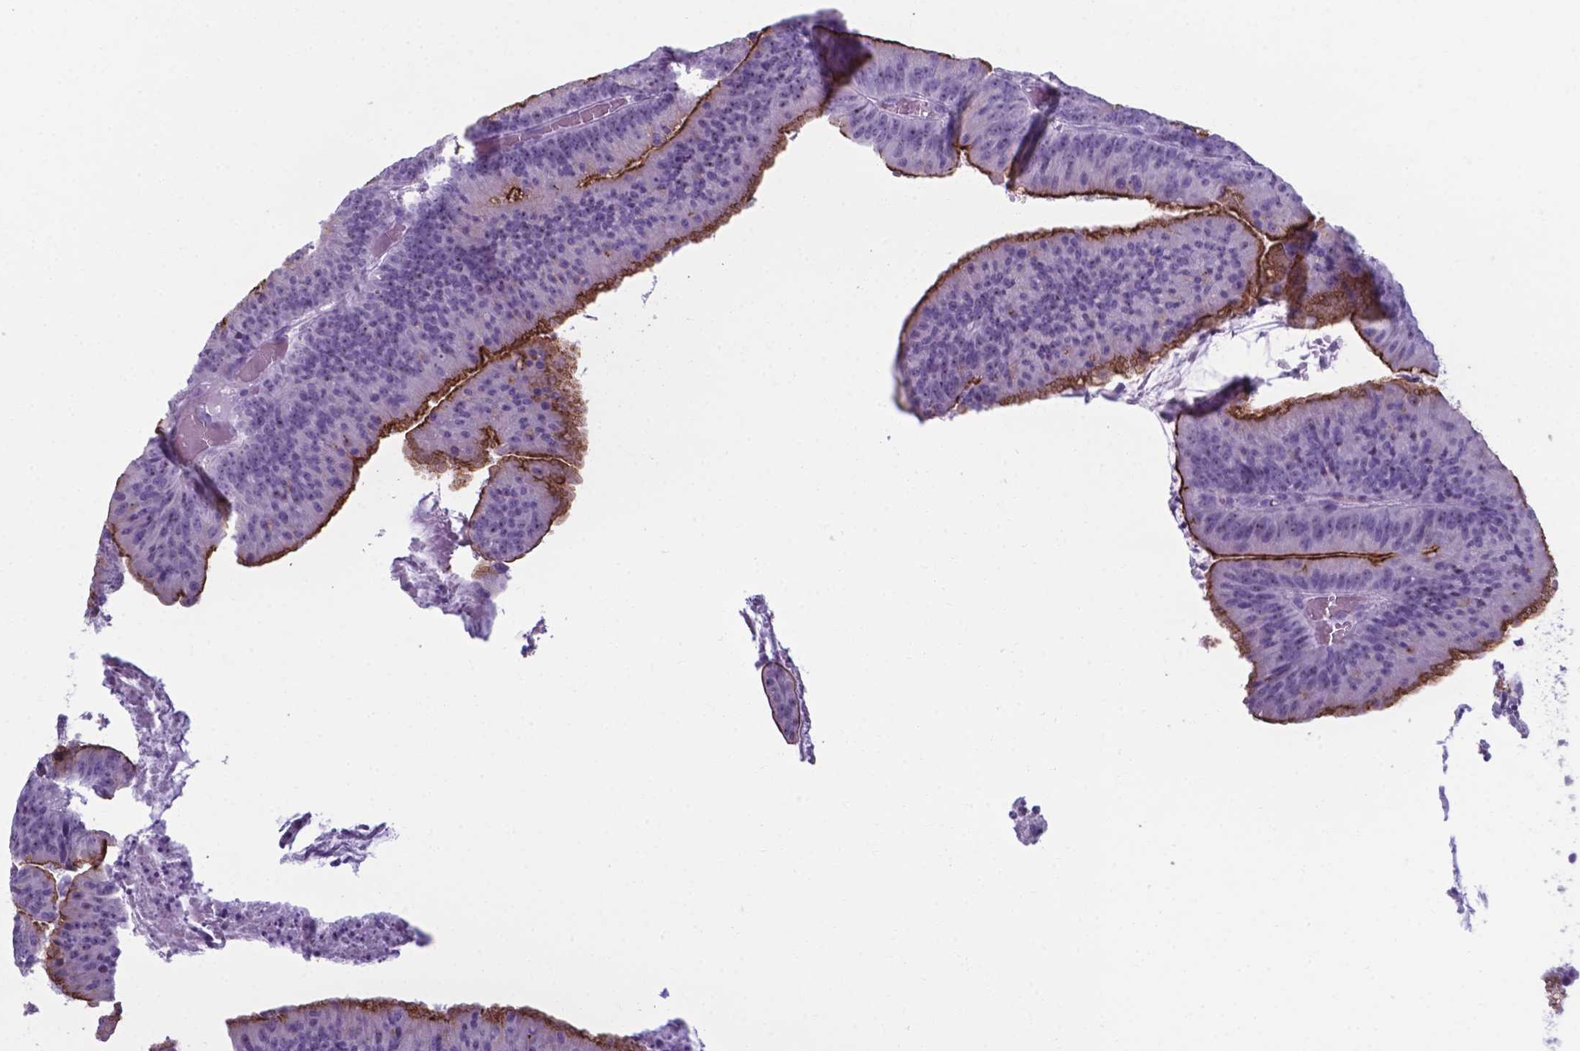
{"staining": {"intensity": "strong", "quantity": "<25%", "location": "cytoplasmic/membranous"}, "tissue": "colorectal cancer", "cell_type": "Tumor cells", "image_type": "cancer", "snomed": [{"axis": "morphology", "description": "Adenocarcinoma, NOS"}, {"axis": "topography", "description": "Colon"}], "caption": "Protein analysis of colorectal cancer (adenocarcinoma) tissue displays strong cytoplasmic/membranous expression in approximately <25% of tumor cells. Ihc stains the protein of interest in brown and the nuclei are stained blue.", "gene": "AP5B1", "patient": {"sex": "female", "age": 78}}